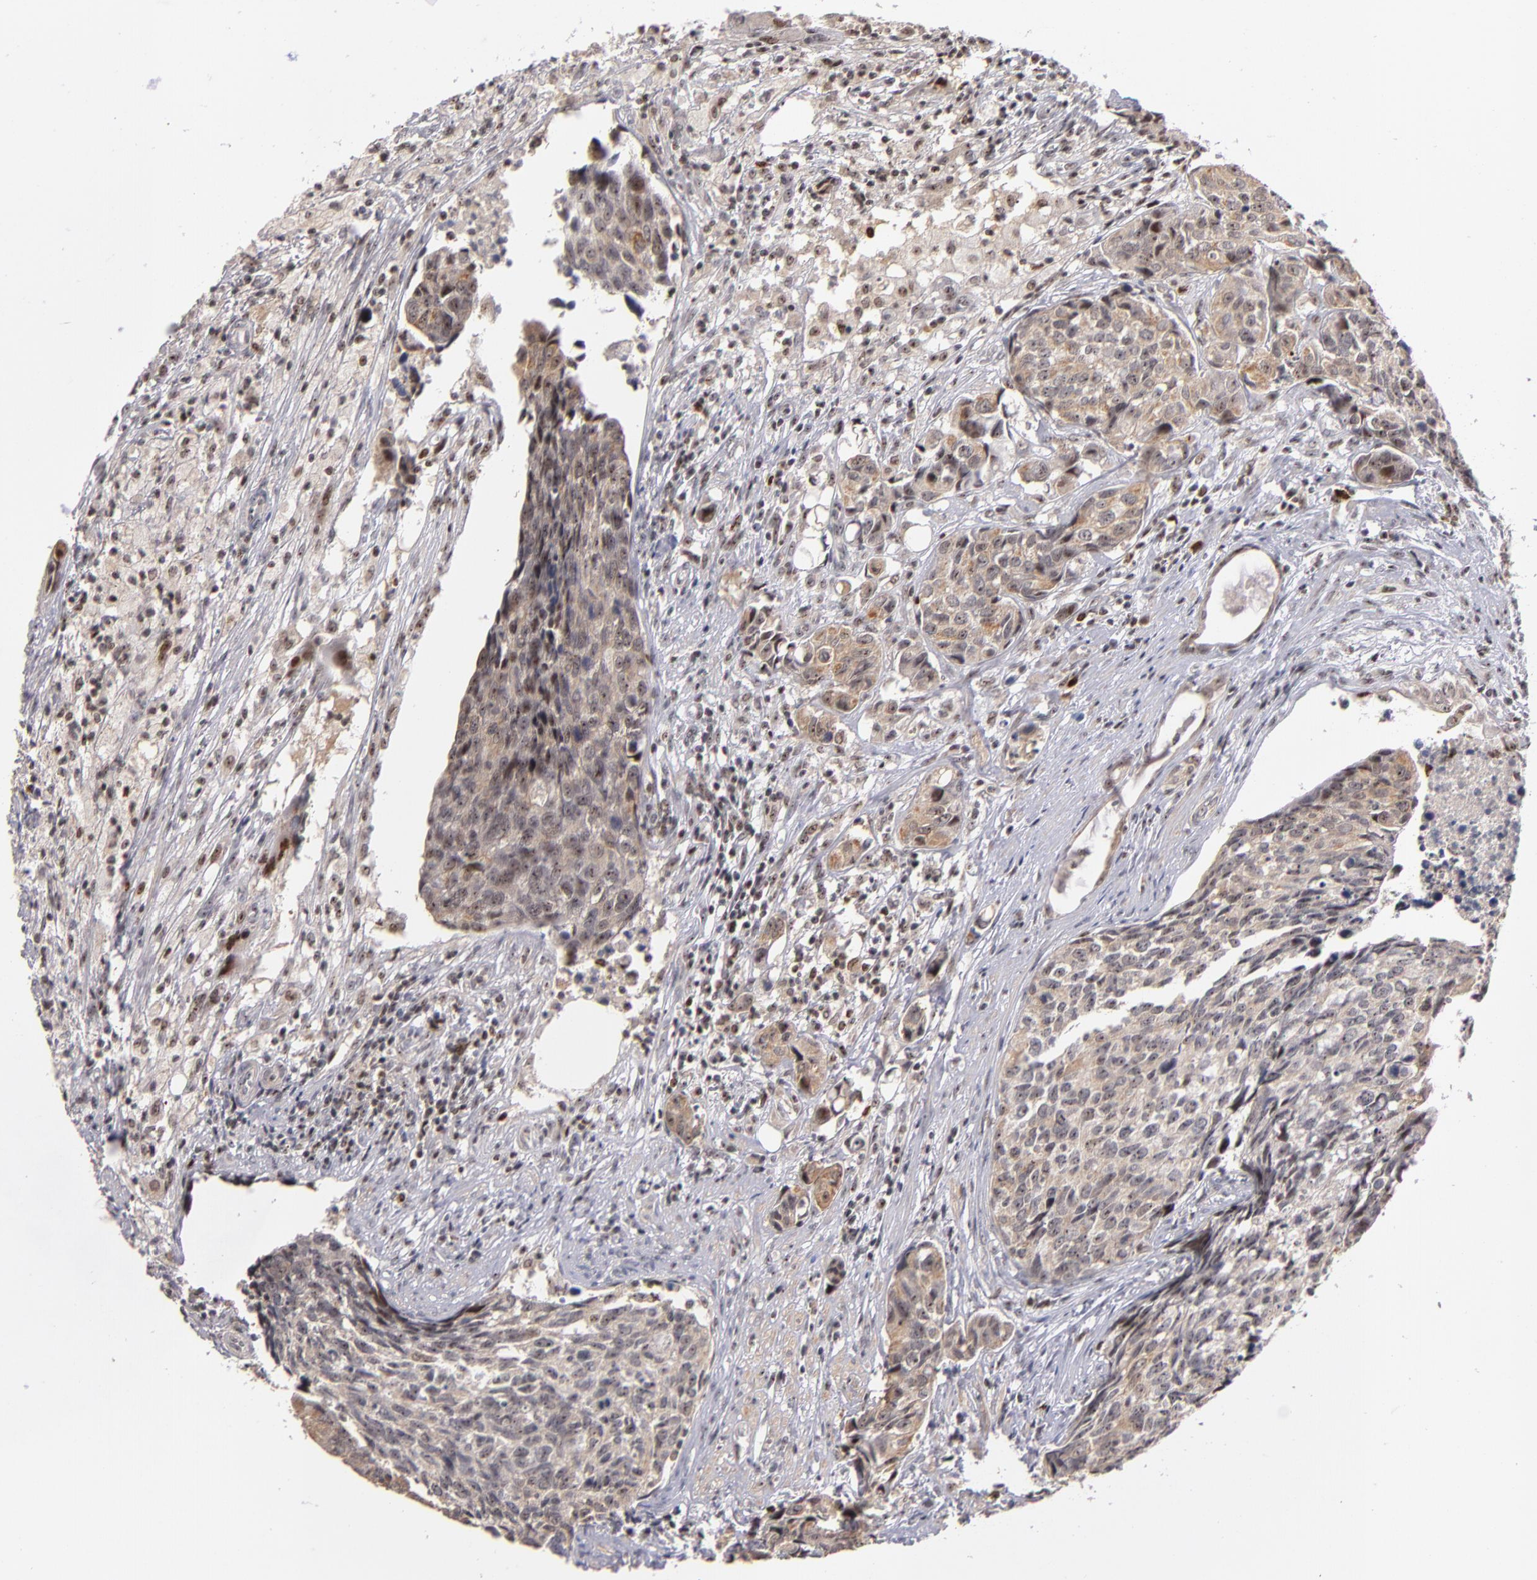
{"staining": {"intensity": "weak", "quantity": ">75%", "location": "cytoplasmic/membranous"}, "tissue": "urothelial cancer", "cell_type": "Tumor cells", "image_type": "cancer", "snomed": [{"axis": "morphology", "description": "Urothelial carcinoma, High grade"}, {"axis": "topography", "description": "Urinary bladder"}], "caption": "An immunohistochemistry (IHC) micrograph of tumor tissue is shown. Protein staining in brown shows weak cytoplasmic/membranous positivity in high-grade urothelial carcinoma within tumor cells. The staining was performed using DAB to visualize the protein expression in brown, while the nuclei were stained in blue with hematoxylin (Magnification: 20x).", "gene": "PCNX4", "patient": {"sex": "male", "age": 81}}